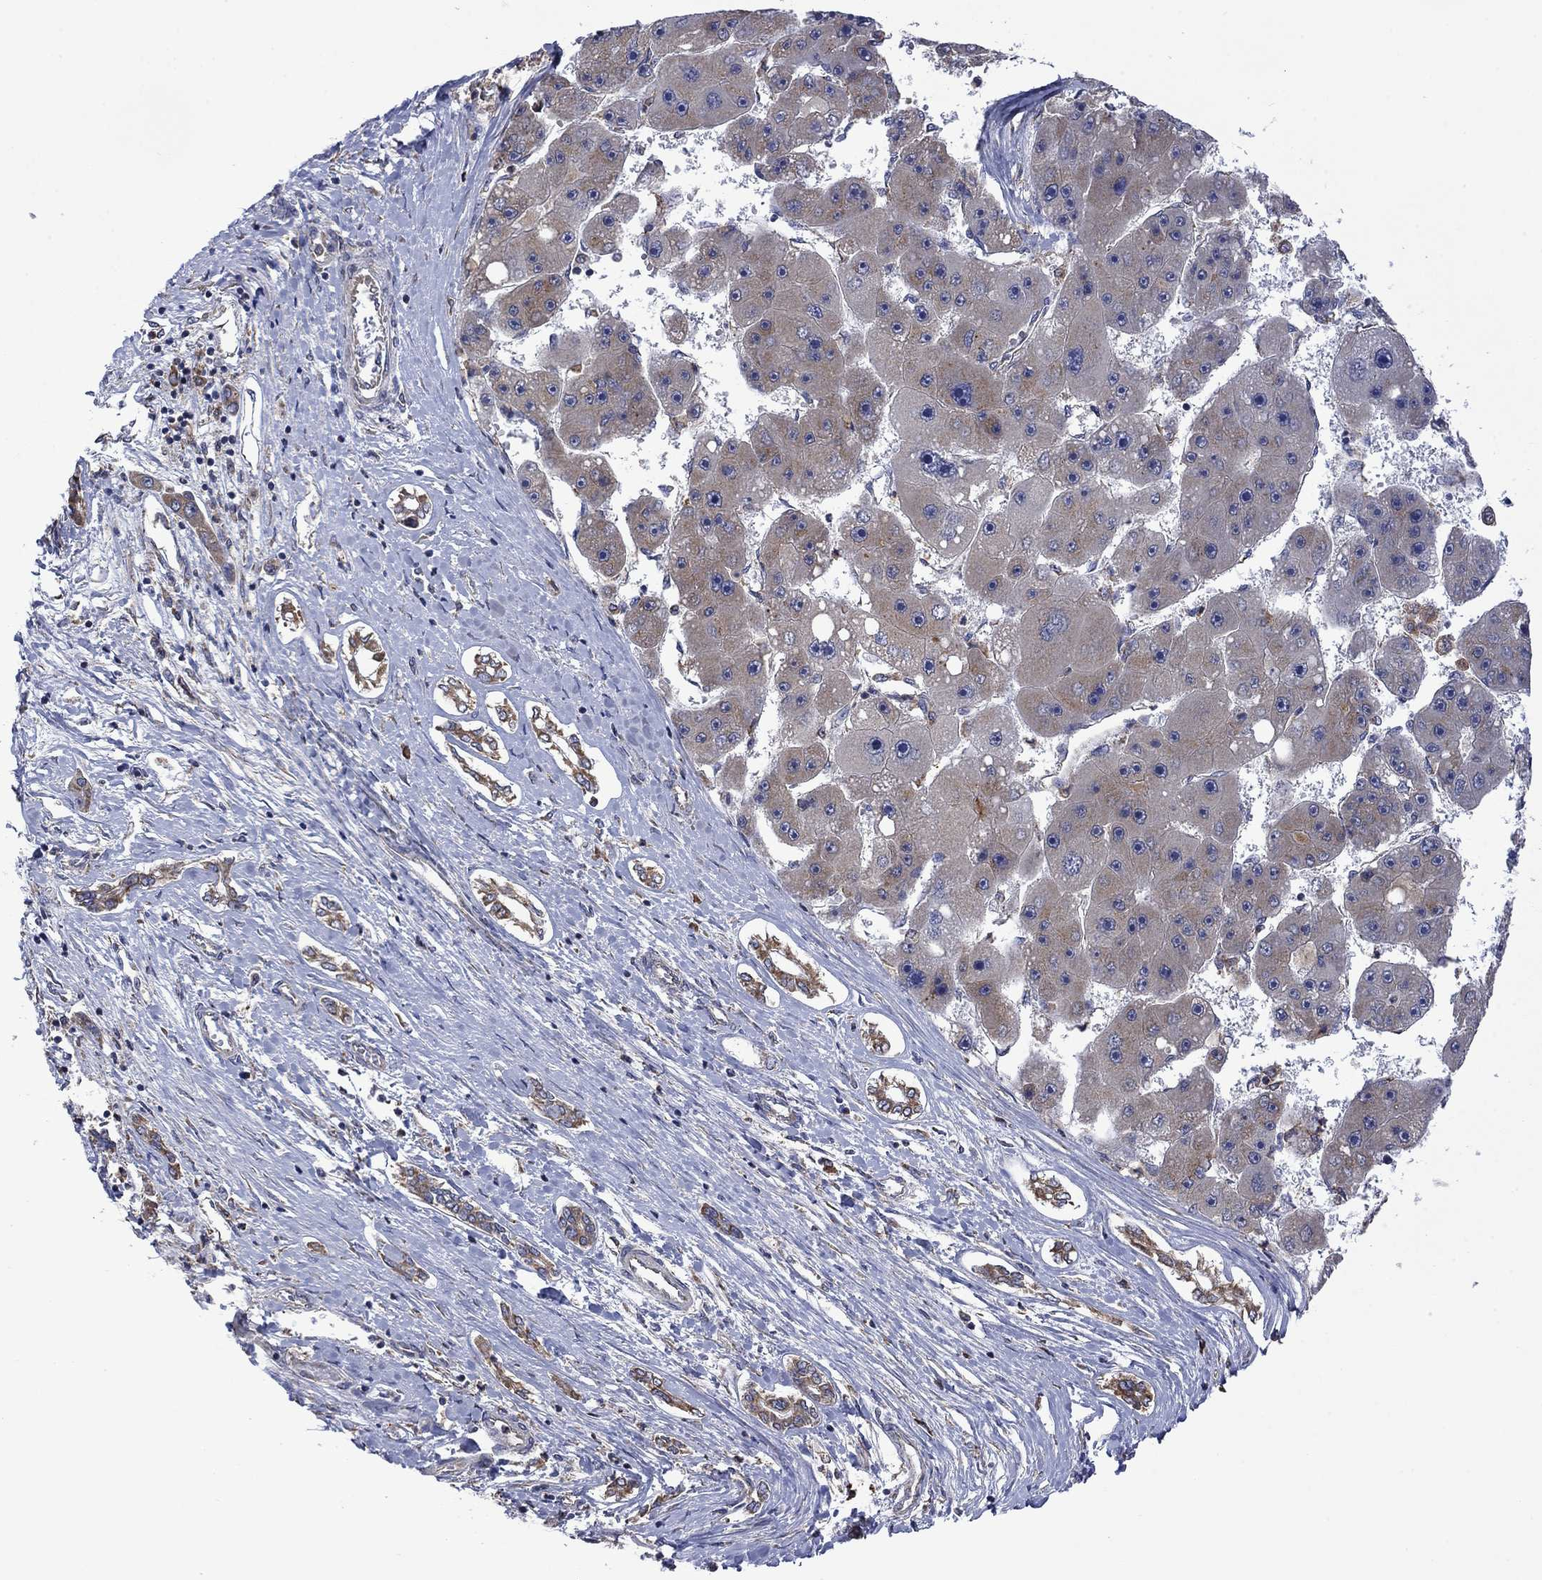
{"staining": {"intensity": "weak", "quantity": "<25%", "location": "cytoplasmic/membranous"}, "tissue": "liver cancer", "cell_type": "Tumor cells", "image_type": "cancer", "snomed": [{"axis": "morphology", "description": "Carcinoma, Hepatocellular, NOS"}, {"axis": "topography", "description": "Liver"}], "caption": "DAB (3,3'-diaminobenzidine) immunohistochemical staining of human liver hepatocellular carcinoma reveals no significant expression in tumor cells. (Brightfield microscopy of DAB IHC at high magnification).", "gene": "FURIN", "patient": {"sex": "female", "age": 61}}